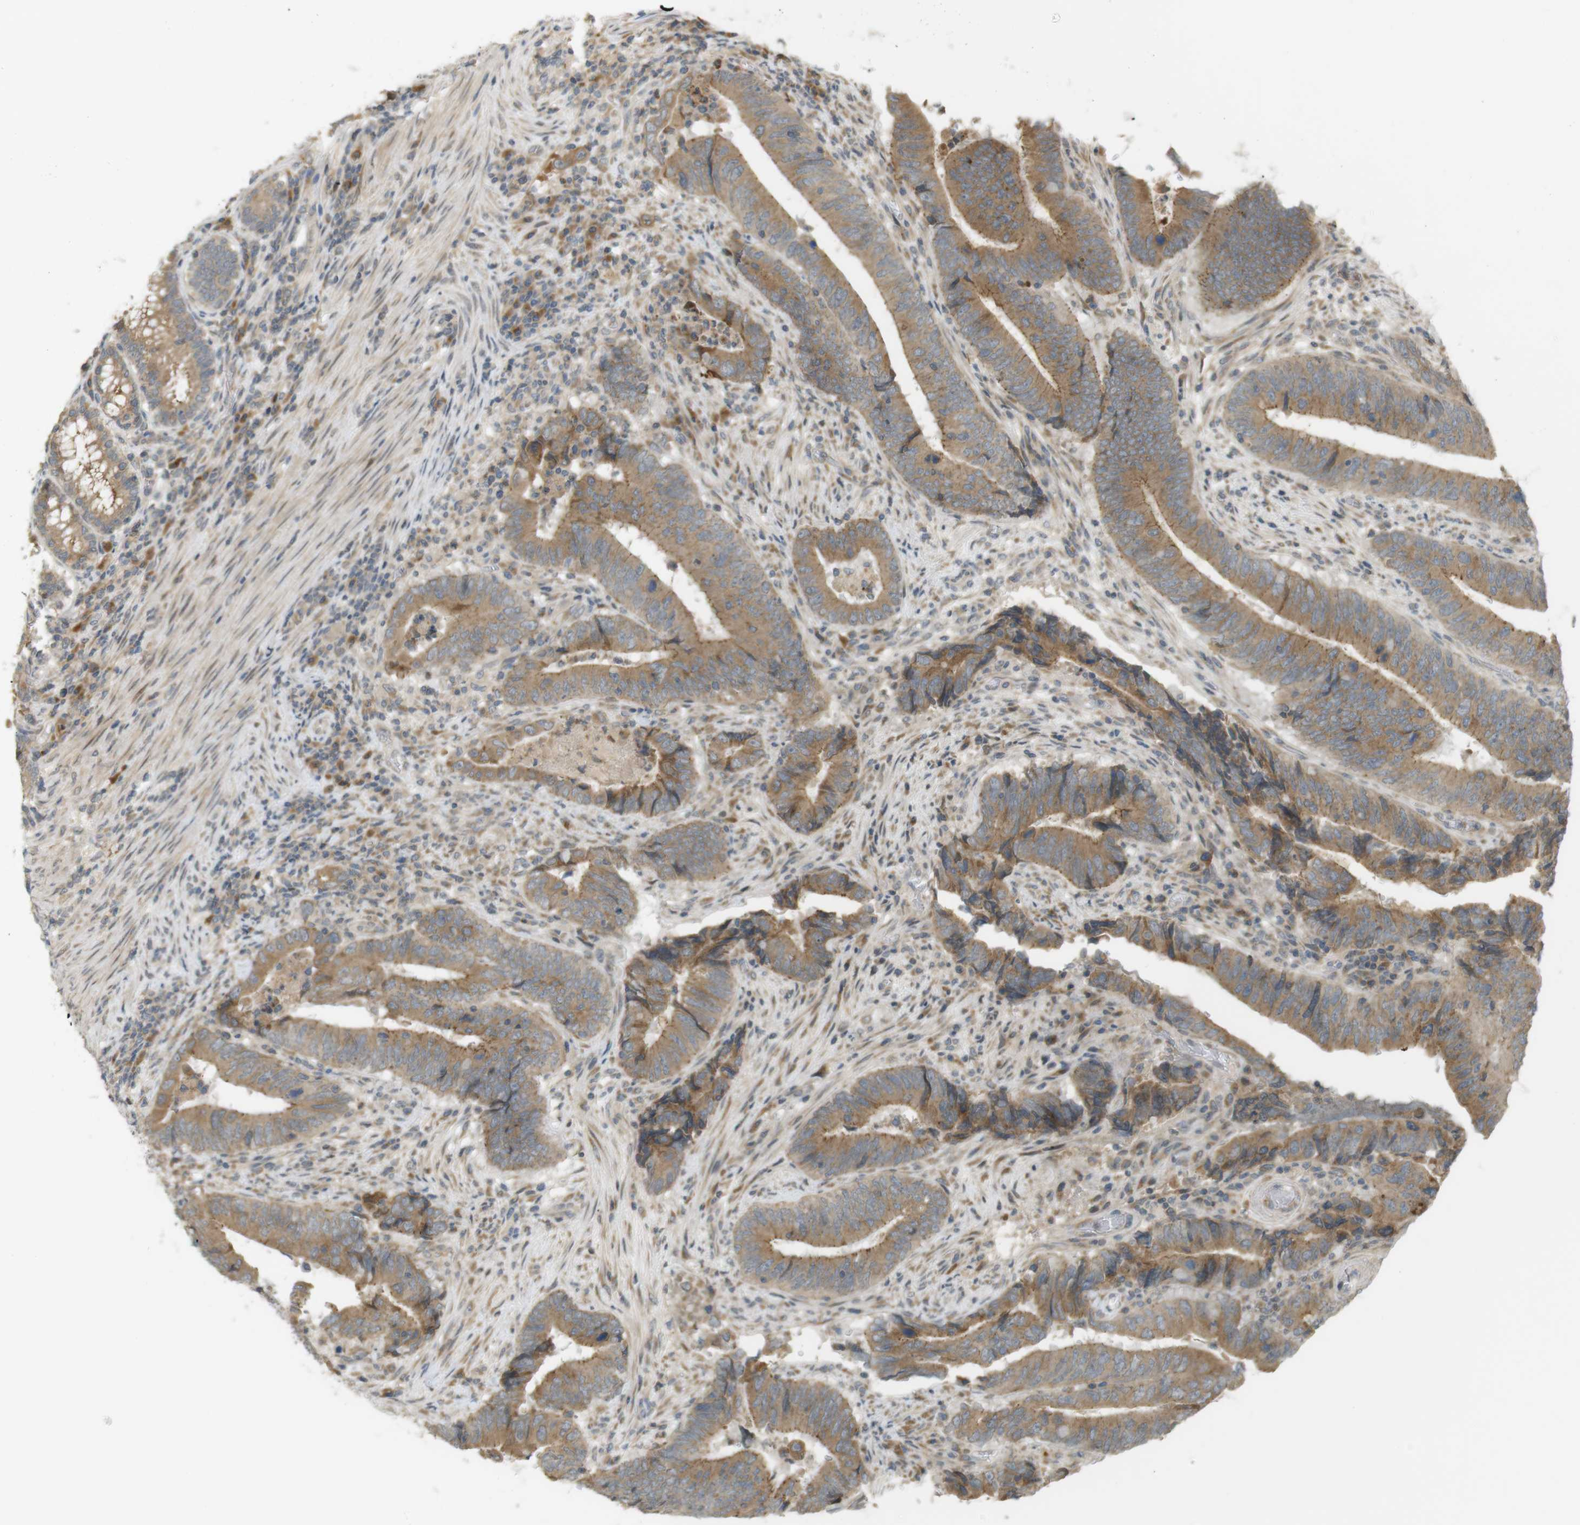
{"staining": {"intensity": "moderate", "quantity": ">75%", "location": "cytoplasmic/membranous"}, "tissue": "colorectal cancer", "cell_type": "Tumor cells", "image_type": "cancer", "snomed": [{"axis": "morphology", "description": "Normal tissue, NOS"}, {"axis": "morphology", "description": "Adenocarcinoma, NOS"}, {"axis": "topography", "description": "Colon"}], "caption": "Immunohistochemical staining of human adenocarcinoma (colorectal) reveals medium levels of moderate cytoplasmic/membranous positivity in approximately >75% of tumor cells.", "gene": "CLRN3", "patient": {"sex": "male", "age": 56}}